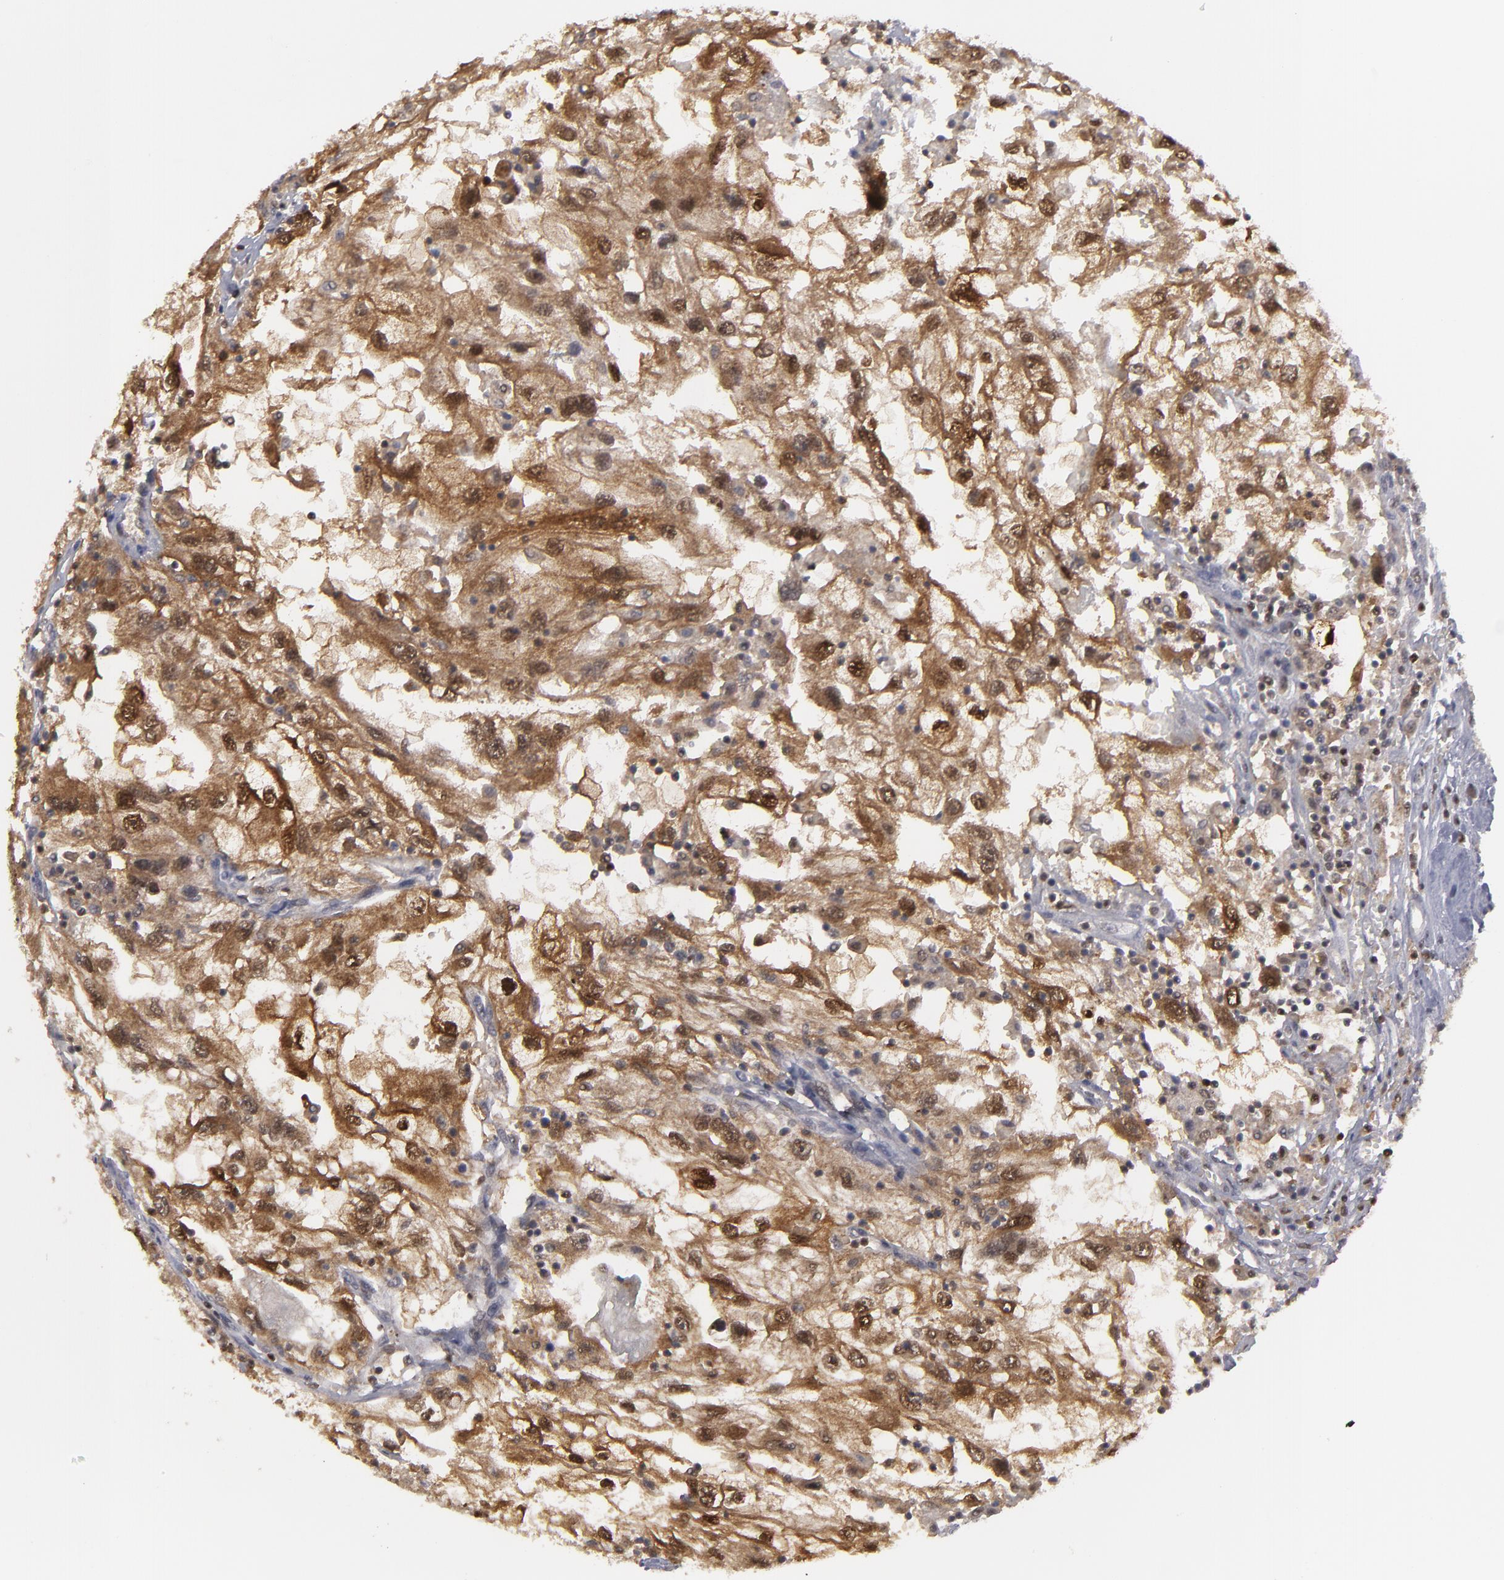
{"staining": {"intensity": "moderate", "quantity": ">75%", "location": "cytoplasmic/membranous,nuclear"}, "tissue": "renal cancer", "cell_type": "Tumor cells", "image_type": "cancer", "snomed": [{"axis": "morphology", "description": "Normal tissue, NOS"}, {"axis": "morphology", "description": "Adenocarcinoma, NOS"}, {"axis": "topography", "description": "Kidney"}], "caption": "Immunohistochemistry (IHC) image of adenocarcinoma (renal) stained for a protein (brown), which shows medium levels of moderate cytoplasmic/membranous and nuclear expression in about >75% of tumor cells.", "gene": "GSR", "patient": {"sex": "male", "age": 71}}